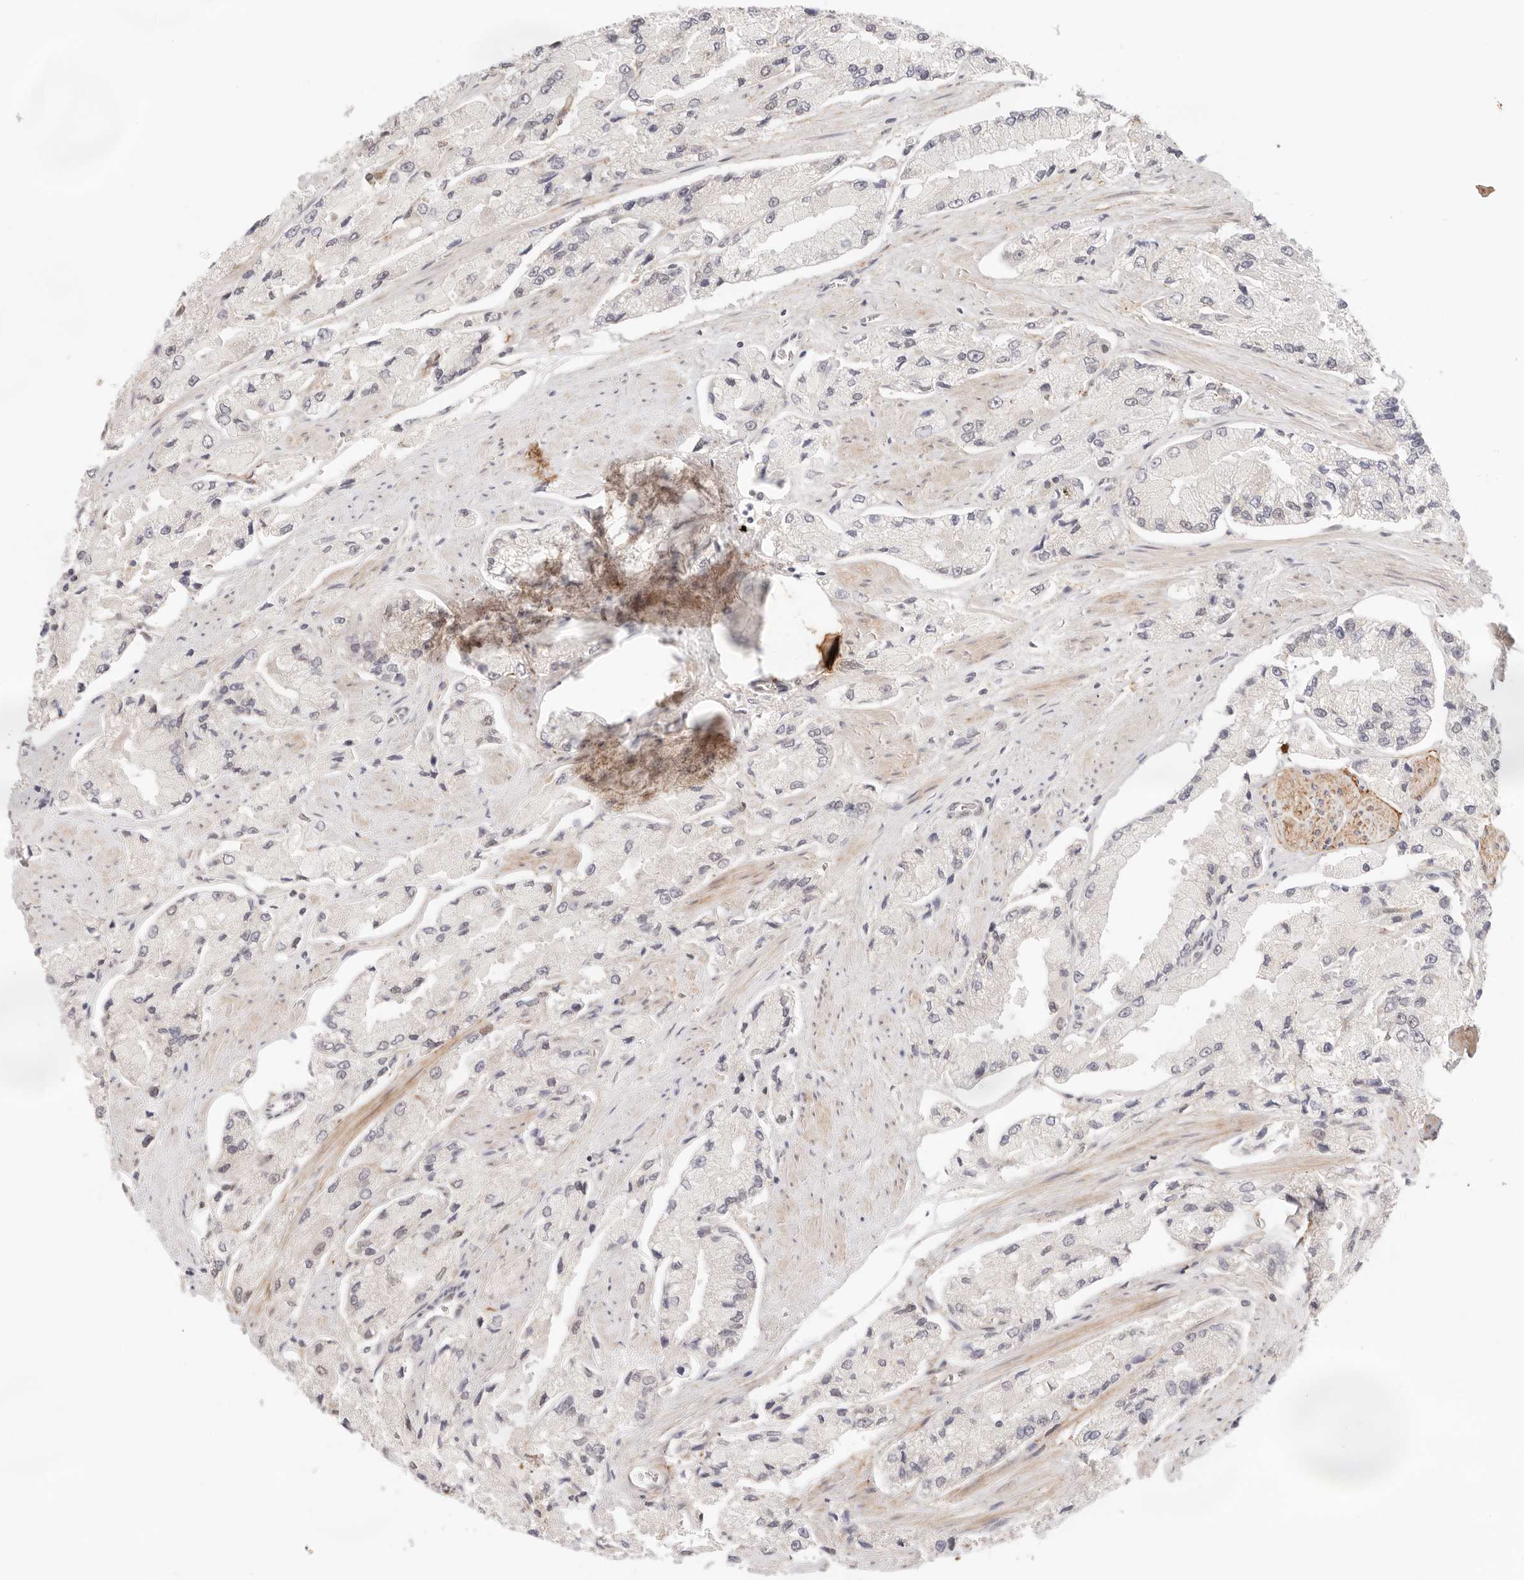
{"staining": {"intensity": "negative", "quantity": "none", "location": "none"}, "tissue": "prostate cancer", "cell_type": "Tumor cells", "image_type": "cancer", "snomed": [{"axis": "morphology", "description": "Adenocarcinoma, High grade"}, {"axis": "topography", "description": "Prostate"}], "caption": "Protein analysis of prostate cancer (high-grade adenocarcinoma) reveals no significant positivity in tumor cells.", "gene": "GTF2E2", "patient": {"sex": "male", "age": 58}}